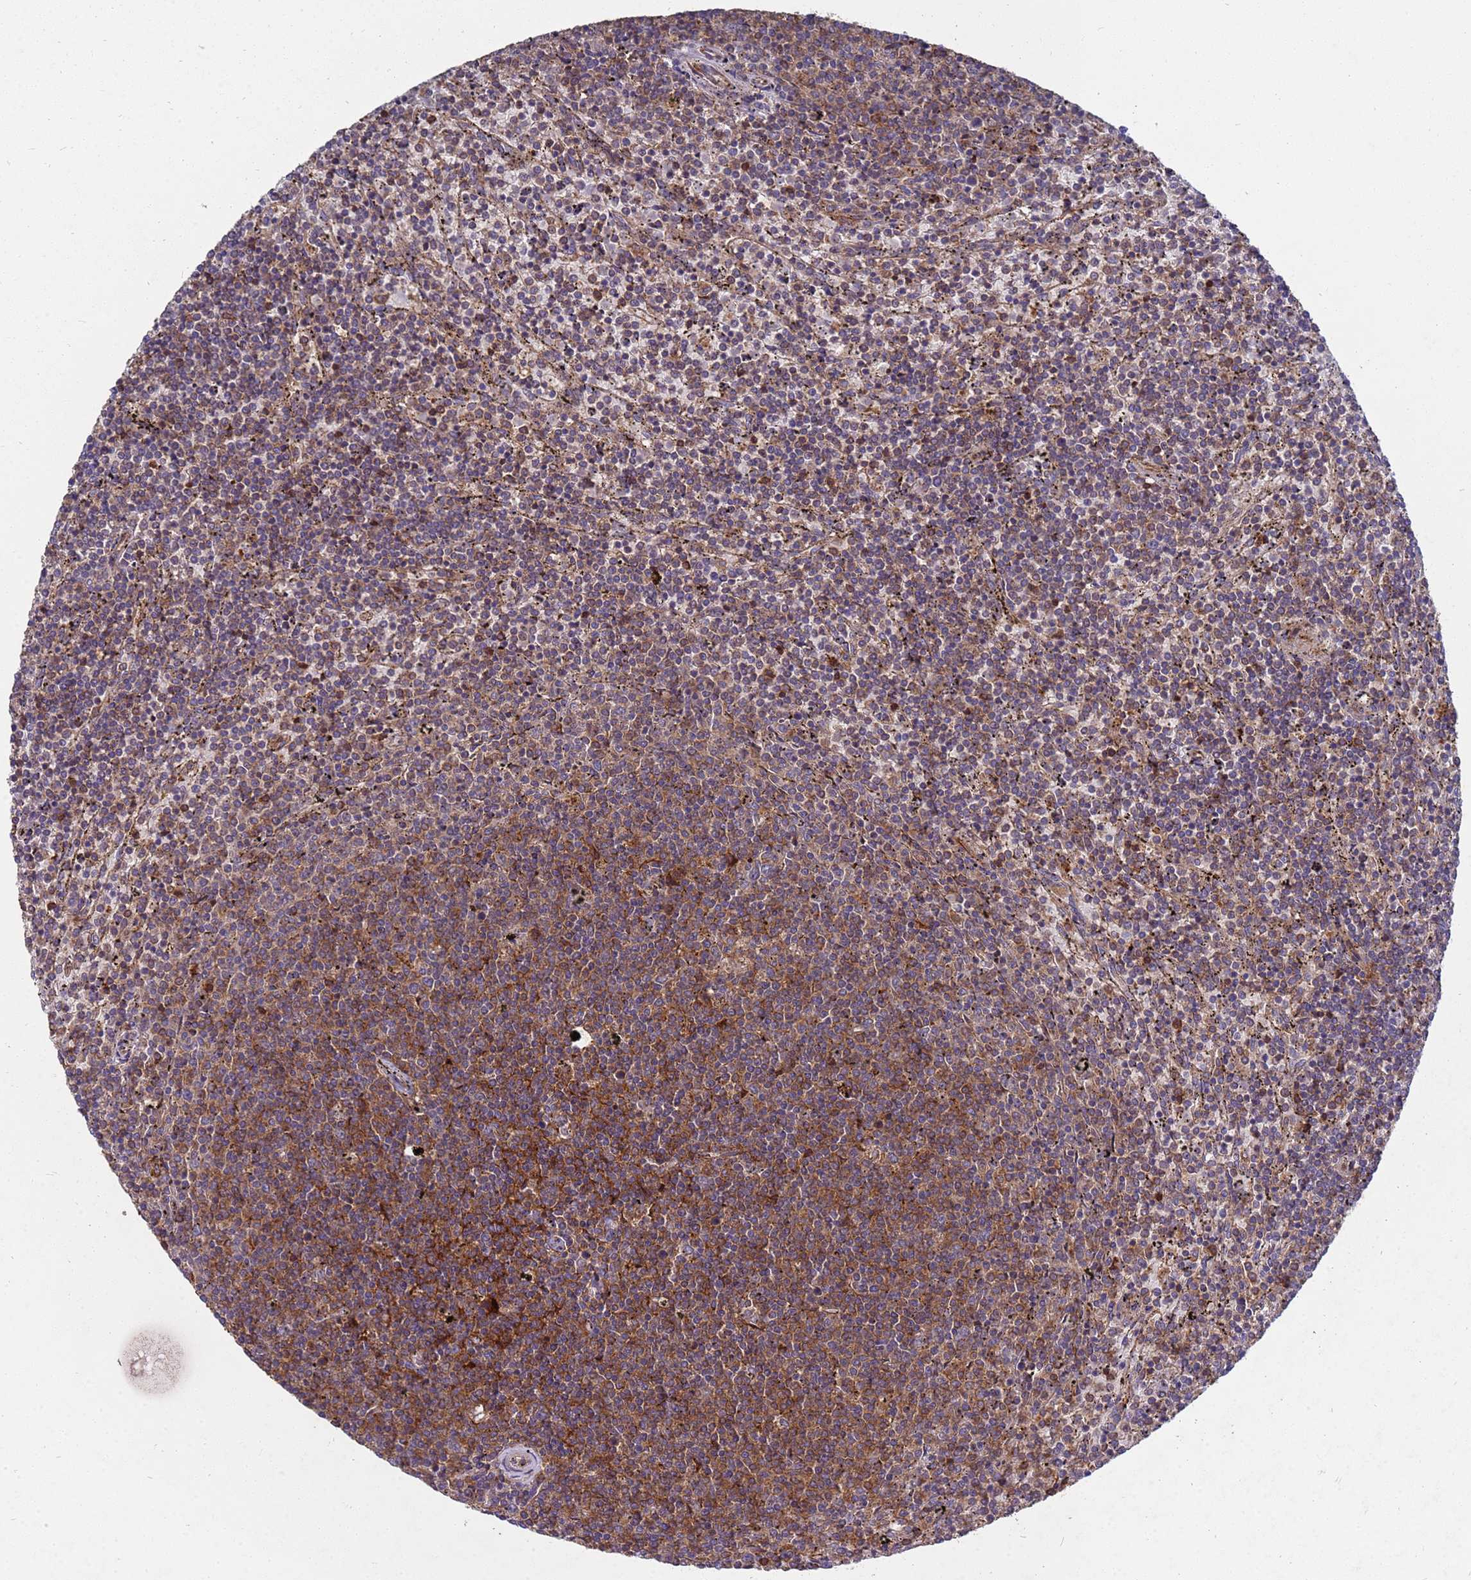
{"staining": {"intensity": "moderate", "quantity": ">75%", "location": "cytoplasmic/membranous"}, "tissue": "lymphoma", "cell_type": "Tumor cells", "image_type": "cancer", "snomed": [{"axis": "morphology", "description": "Malignant lymphoma, non-Hodgkin's type, Low grade"}, {"axis": "topography", "description": "Spleen"}], "caption": "Malignant lymphoma, non-Hodgkin's type (low-grade) stained for a protein (brown) shows moderate cytoplasmic/membranous positive expression in about >75% of tumor cells.", "gene": "CDC34", "patient": {"sex": "female", "age": 50}}